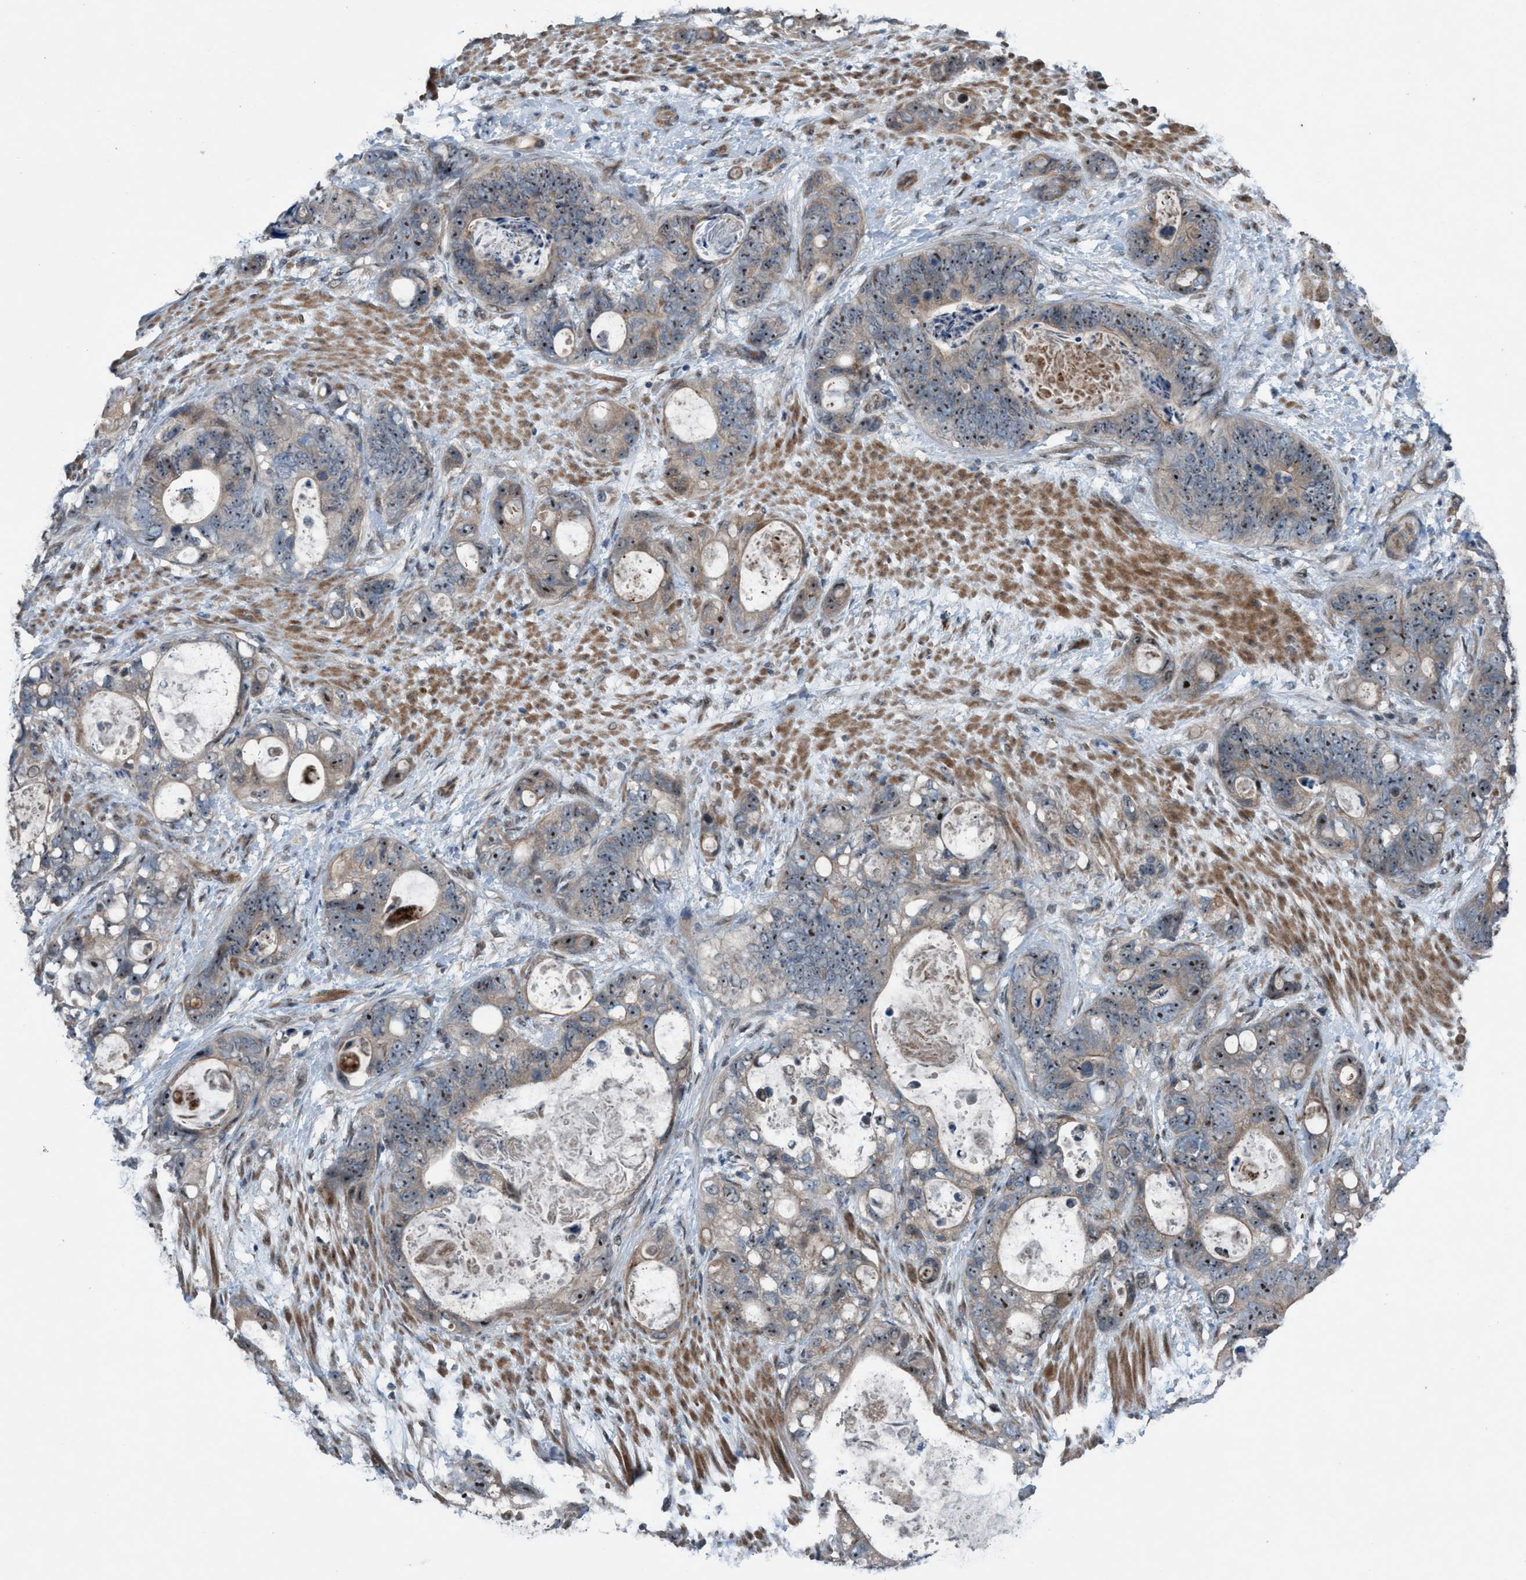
{"staining": {"intensity": "moderate", "quantity": ">75%", "location": "nuclear"}, "tissue": "stomach cancer", "cell_type": "Tumor cells", "image_type": "cancer", "snomed": [{"axis": "morphology", "description": "Normal tissue, NOS"}, {"axis": "morphology", "description": "Adenocarcinoma, NOS"}, {"axis": "topography", "description": "Stomach"}], "caption": "Human stomach cancer stained with a protein marker reveals moderate staining in tumor cells.", "gene": "NISCH", "patient": {"sex": "female", "age": 89}}